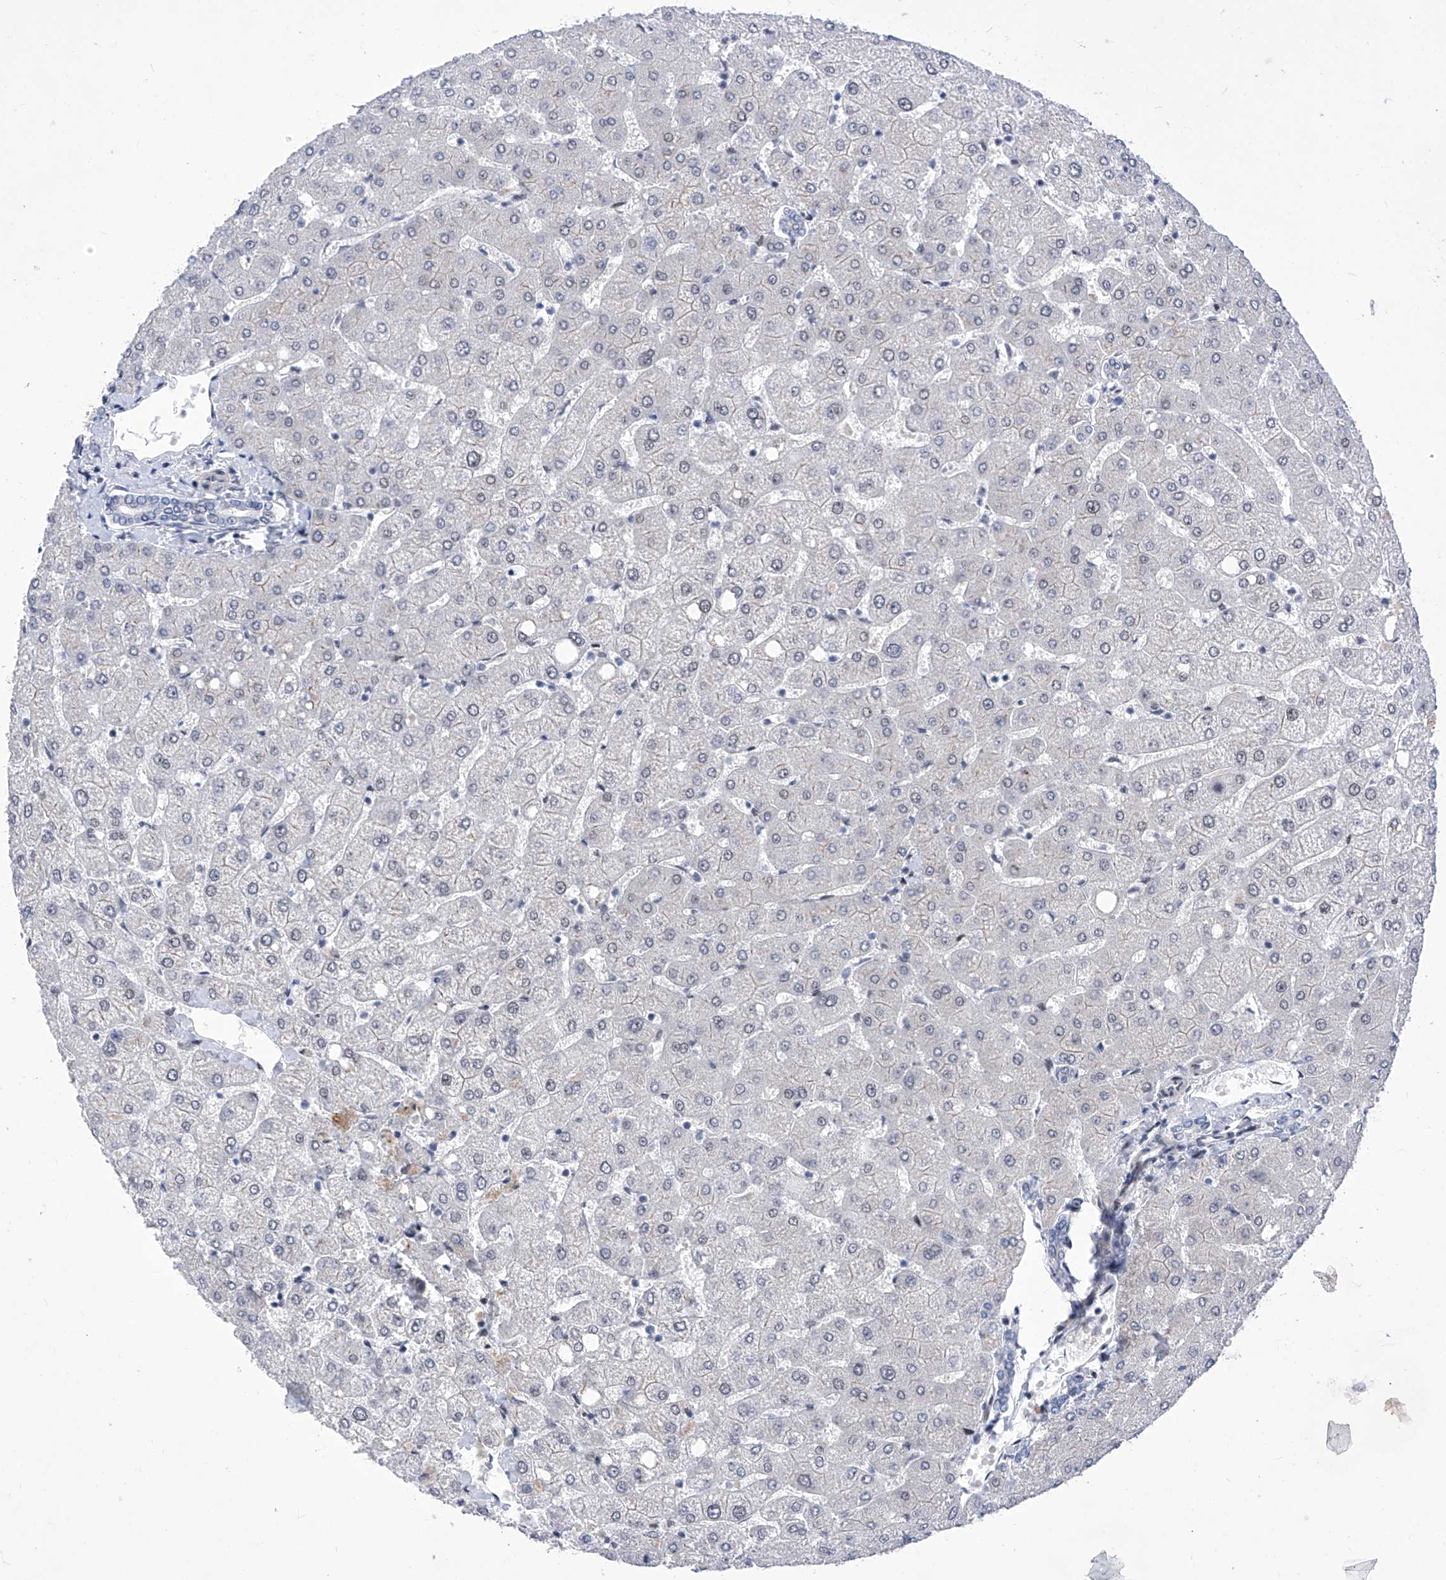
{"staining": {"intensity": "negative", "quantity": "none", "location": "none"}, "tissue": "liver", "cell_type": "Cholangiocytes", "image_type": "normal", "snomed": [{"axis": "morphology", "description": "Normal tissue, NOS"}, {"axis": "topography", "description": "Liver"}], "caption": "This is a histopathology image of IHC staining of normal liver, which shows no expression in cholangiocytes. The staining is performed using DAB (3,3'-diaminobenzidine) brown chromogen with nuclei counter-stained in using hematoxylin.", "gene": "NUFIP1", "patient": {"sex": "female", "age": 54}}